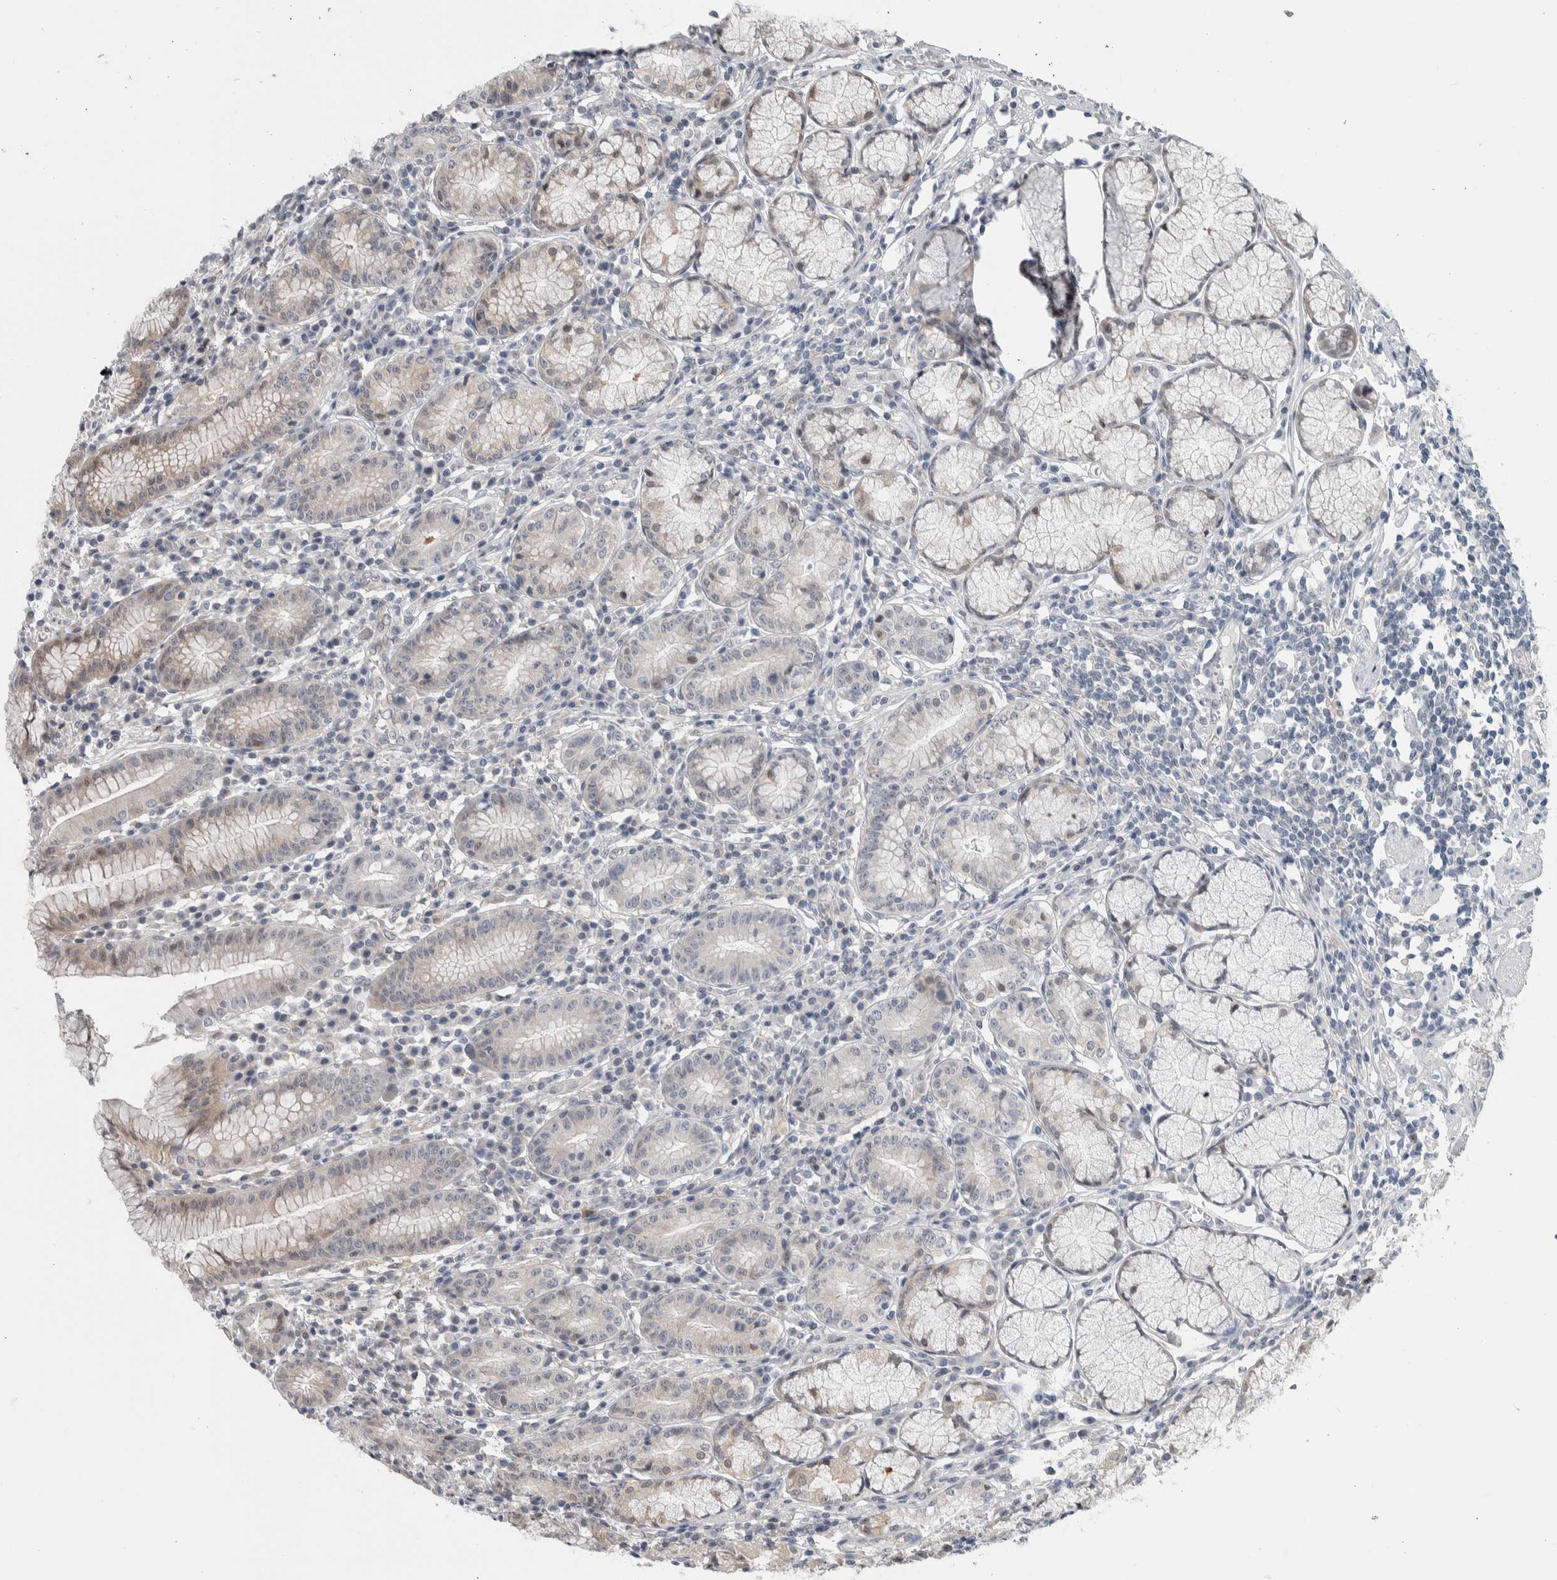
{"staining": {"intensity": "weak", "quantity": "<25%", "location": "cytoplasmic/membranous"}, "tissue": "stomach", "cell_type": "Glandular cells", "image_type": "normal", "snomed": [{"axis": "morphology", "description": "Normal tissue, NOS"}, {"axis": "topography", "description": "Stomach"}], "caption": "Immunohistochemistry (IHC) histopathology image of benign stomach: human stomach stained with DAB reveals no significant protein positivity in glandular cells.", "gene": "PTPA", "patient": {"sex": "male", "age": 55}}